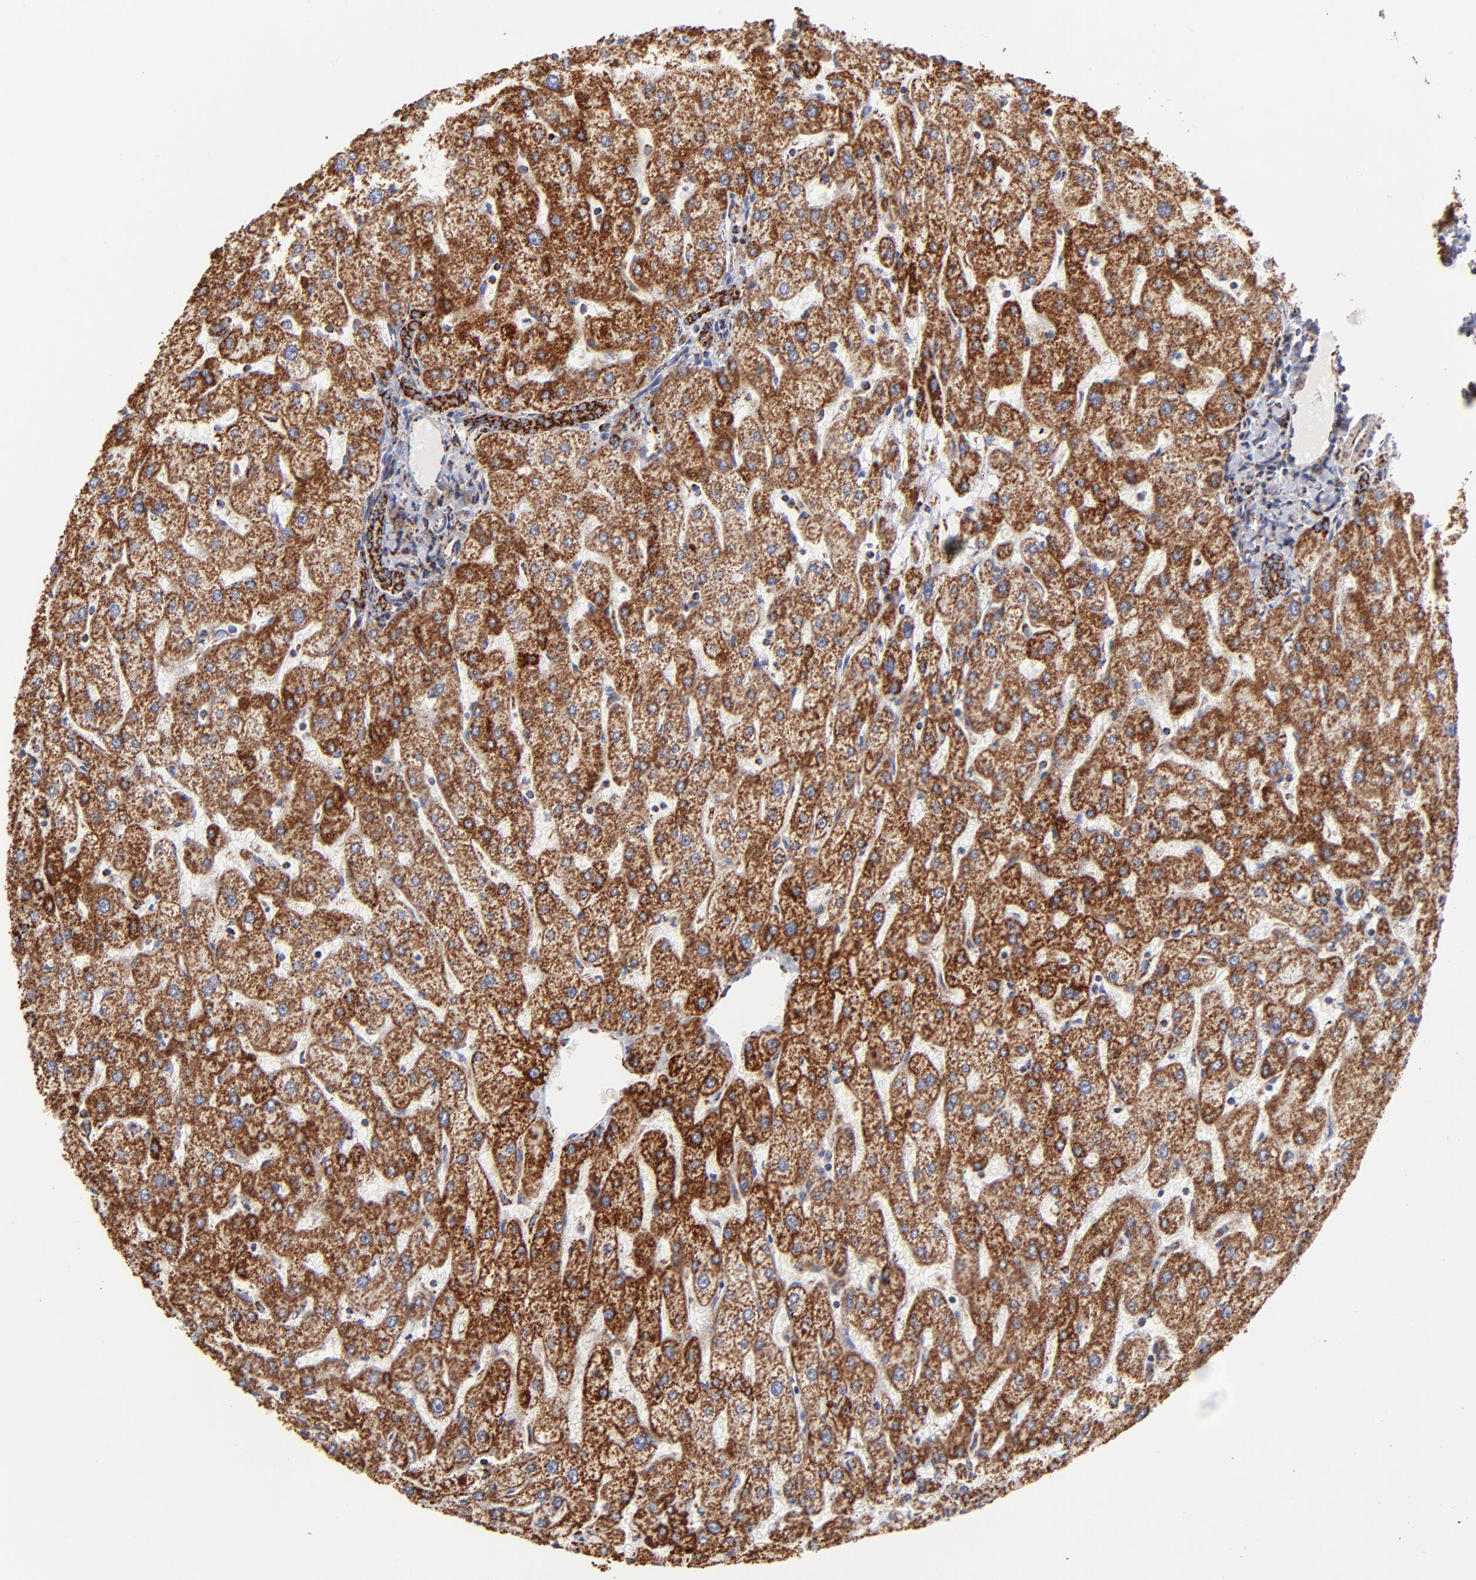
{"staining": {"intensity": "strong", "quantity": ">75%", "location": "cytoplasmic/membranous"}, "tissue": "liver", "cell_type": "Cholangiocytes", "image_type": "normal", "snomed": [{"axis": "morphology", "description": "Normal tissue, NOS"}, {"axis": "topography", "description": "Liver"}], "caption": "Strong cytoplasmic/membranous positivity for a protein is present in approximately >75% of cholangiocytes of unremarkable liver using IHC.", "gene": "PHB1", "patient": {"sex": "male", "age": 67}}